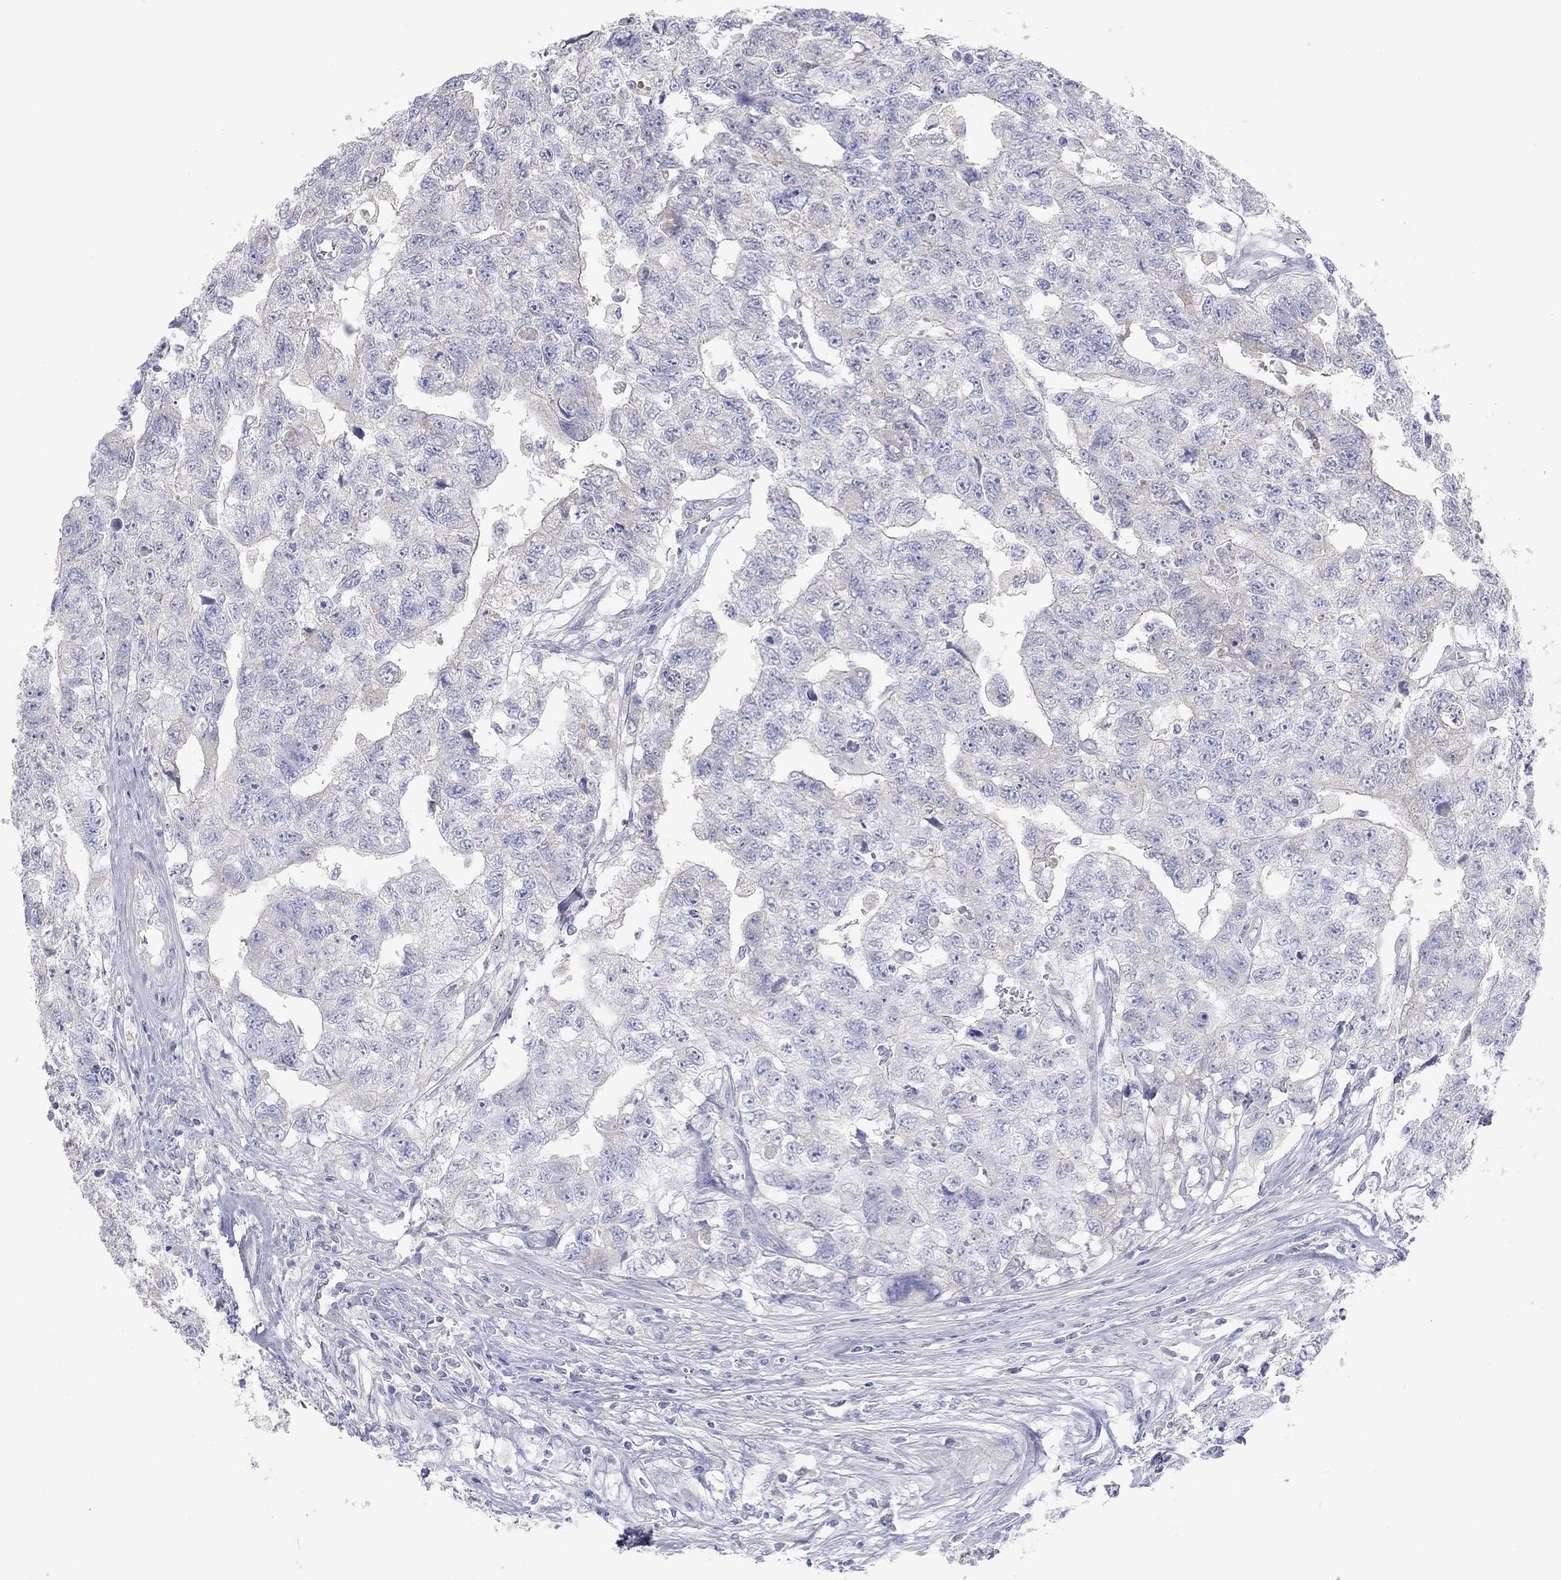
{"staining": {"intensity": "negative", "quantity": "none", "location": "none"}, "tissue": "testis cancer", "cell_type": "Tumor cells", "image_type": "cancer", "snomed": [{"axis": "morphology", "description": "Carcinoma, Embryonal, NOS"}, {"axis": "topography", "description": "Testis"}], "caption": "Micrograph shows no significant protein positivity in tumor cells of embryonal carcinoma (testis). (Stains: DAB (3,3'-diaminobenzidine) IHC with hematoxylin counter stain, Microscopy: brightfield microscopy at high magnification).", "gene": "ST7L", "patient": {"sex": "male", "age": 24}}